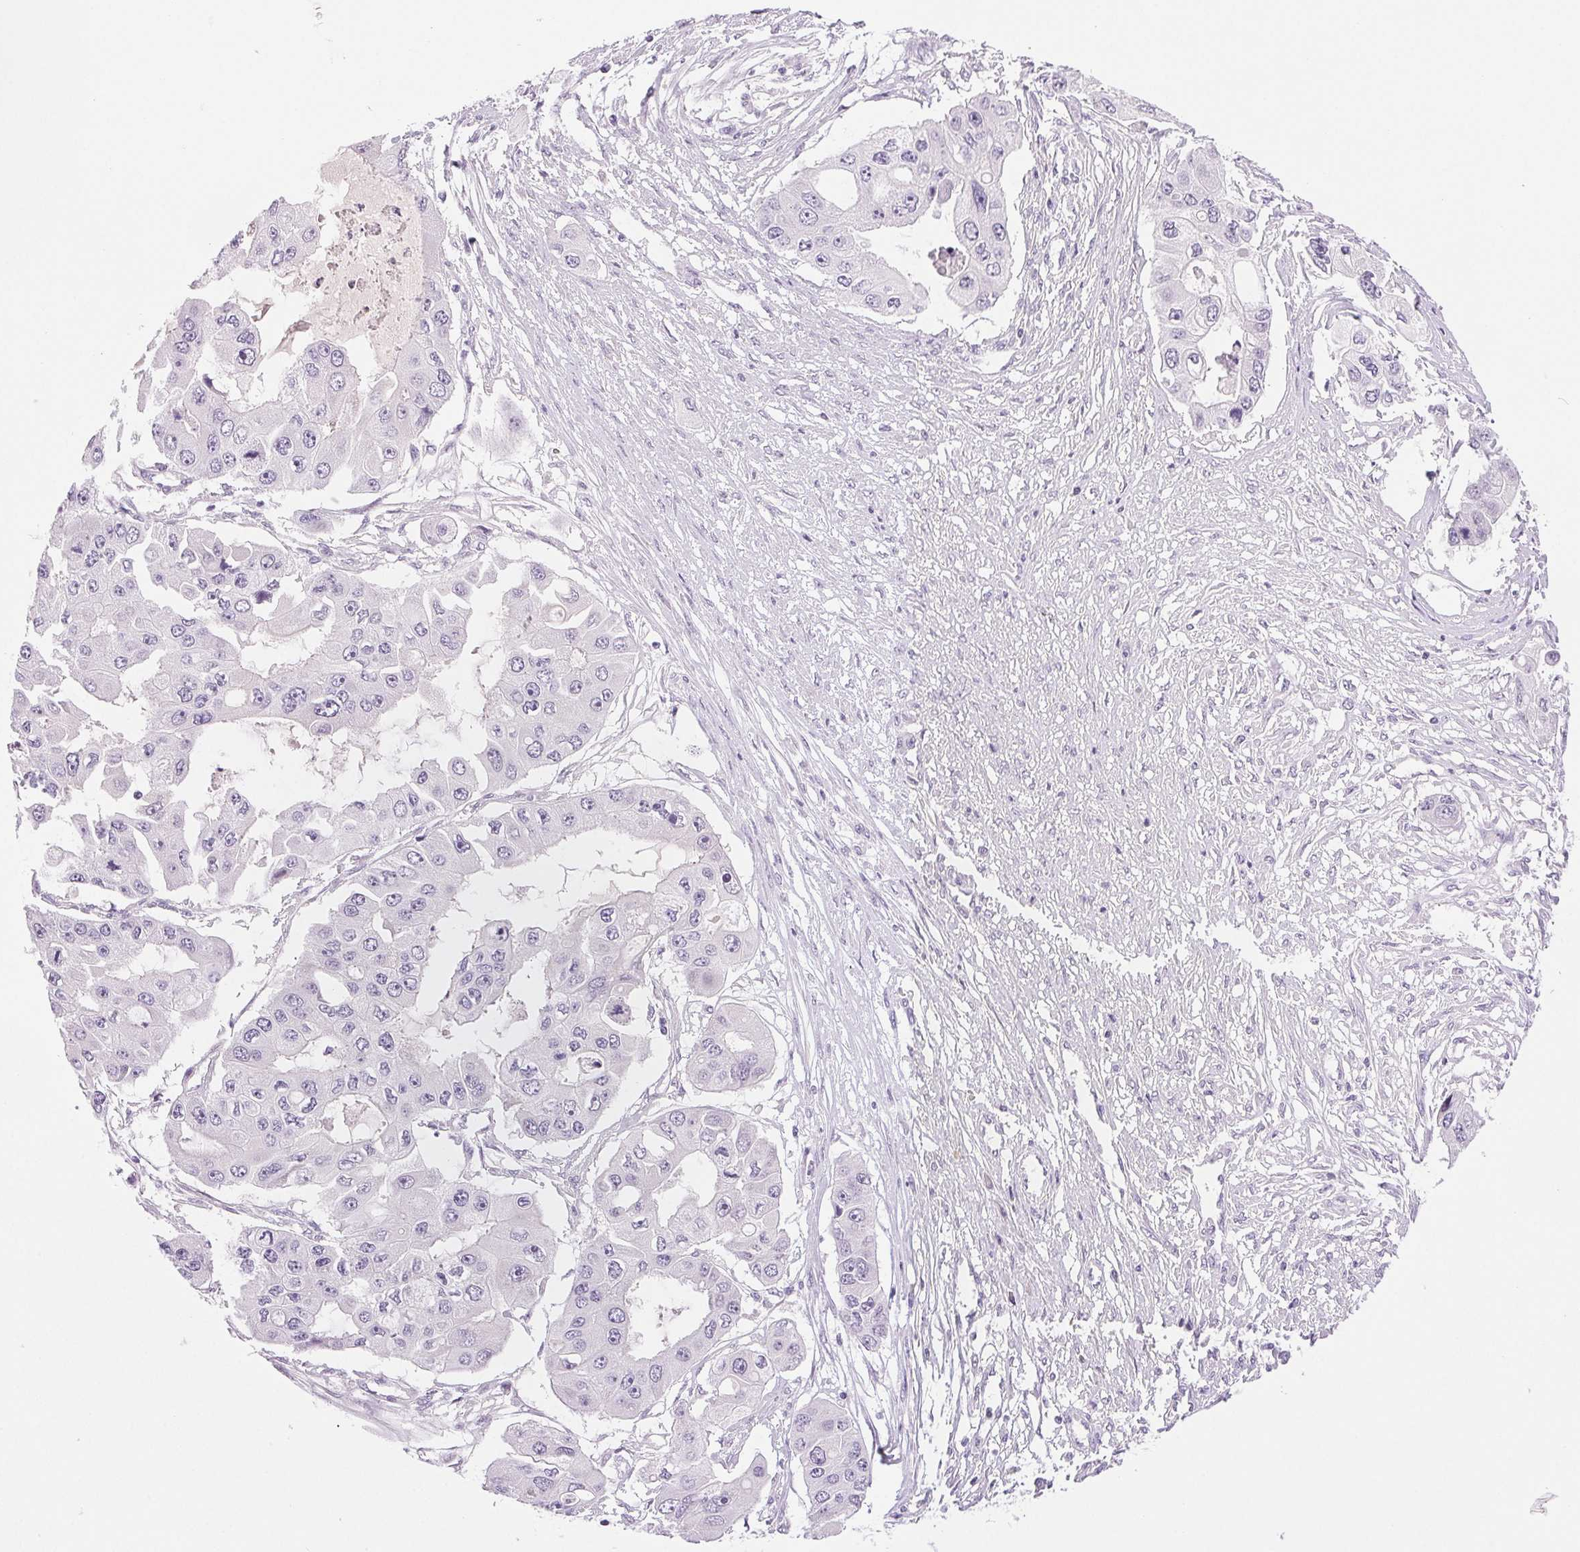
{"staining": {"intensity": "negative", "quantity": "none", "location": "none"}, "tissue": "ovarian cancer", "cell_type": "Tumor cells", "image_type": "cancer", "snomed": [{"axis": "morphology", "description": "Cystadenocarcinoma, serous, NOS"}, {"axis": "topography", "description": "Ovary"}], "caption": "Immunohistochemical staining of human ovarian cancer demonstrates no significant positivity in tumor cells.", "gene": "IFIT1B", "patient": {"sex": "female", "age": 56}}